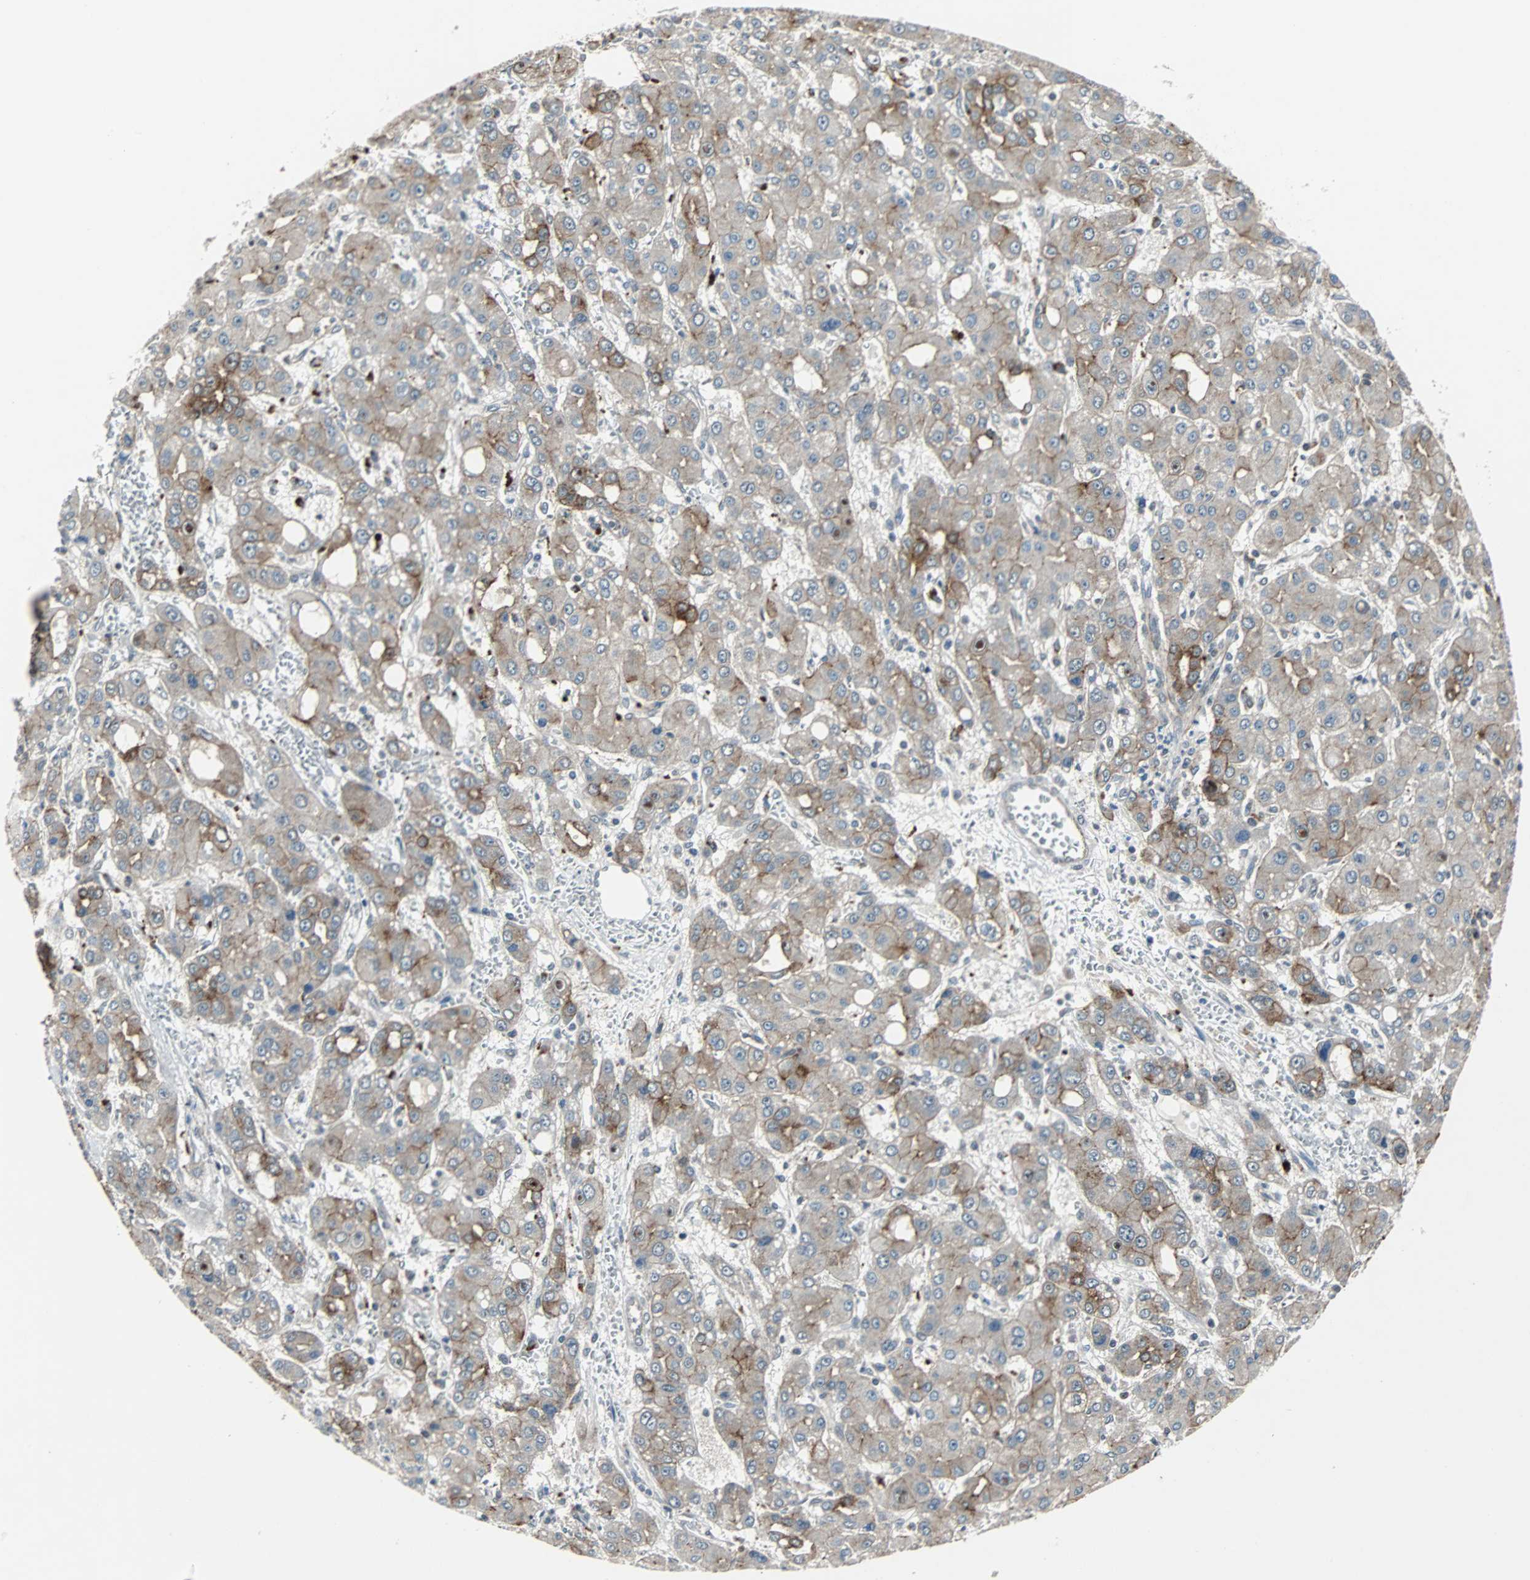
{"staining": {"intensity": "weak", "quantity": ">75%", "location": "cytoplasmic/membranous"}, "tissue": "liver cancer", "cell_type": "Tumor cells", "image_type": "cancer", "snomed": [{"axis": "morphology", "description": "Carcinoma, Hepatocellular, NOS"}, {"axis": "topography", "description": "Liver"}], "caption": "This is a photomicrograph of IHC staining of liver hepatocellular carcinoma, which shows weak expression in the cytoplasmic/membranous of tumor cells.", "gene": "LSR", "patient": {"sex": "male", "age": 55}}